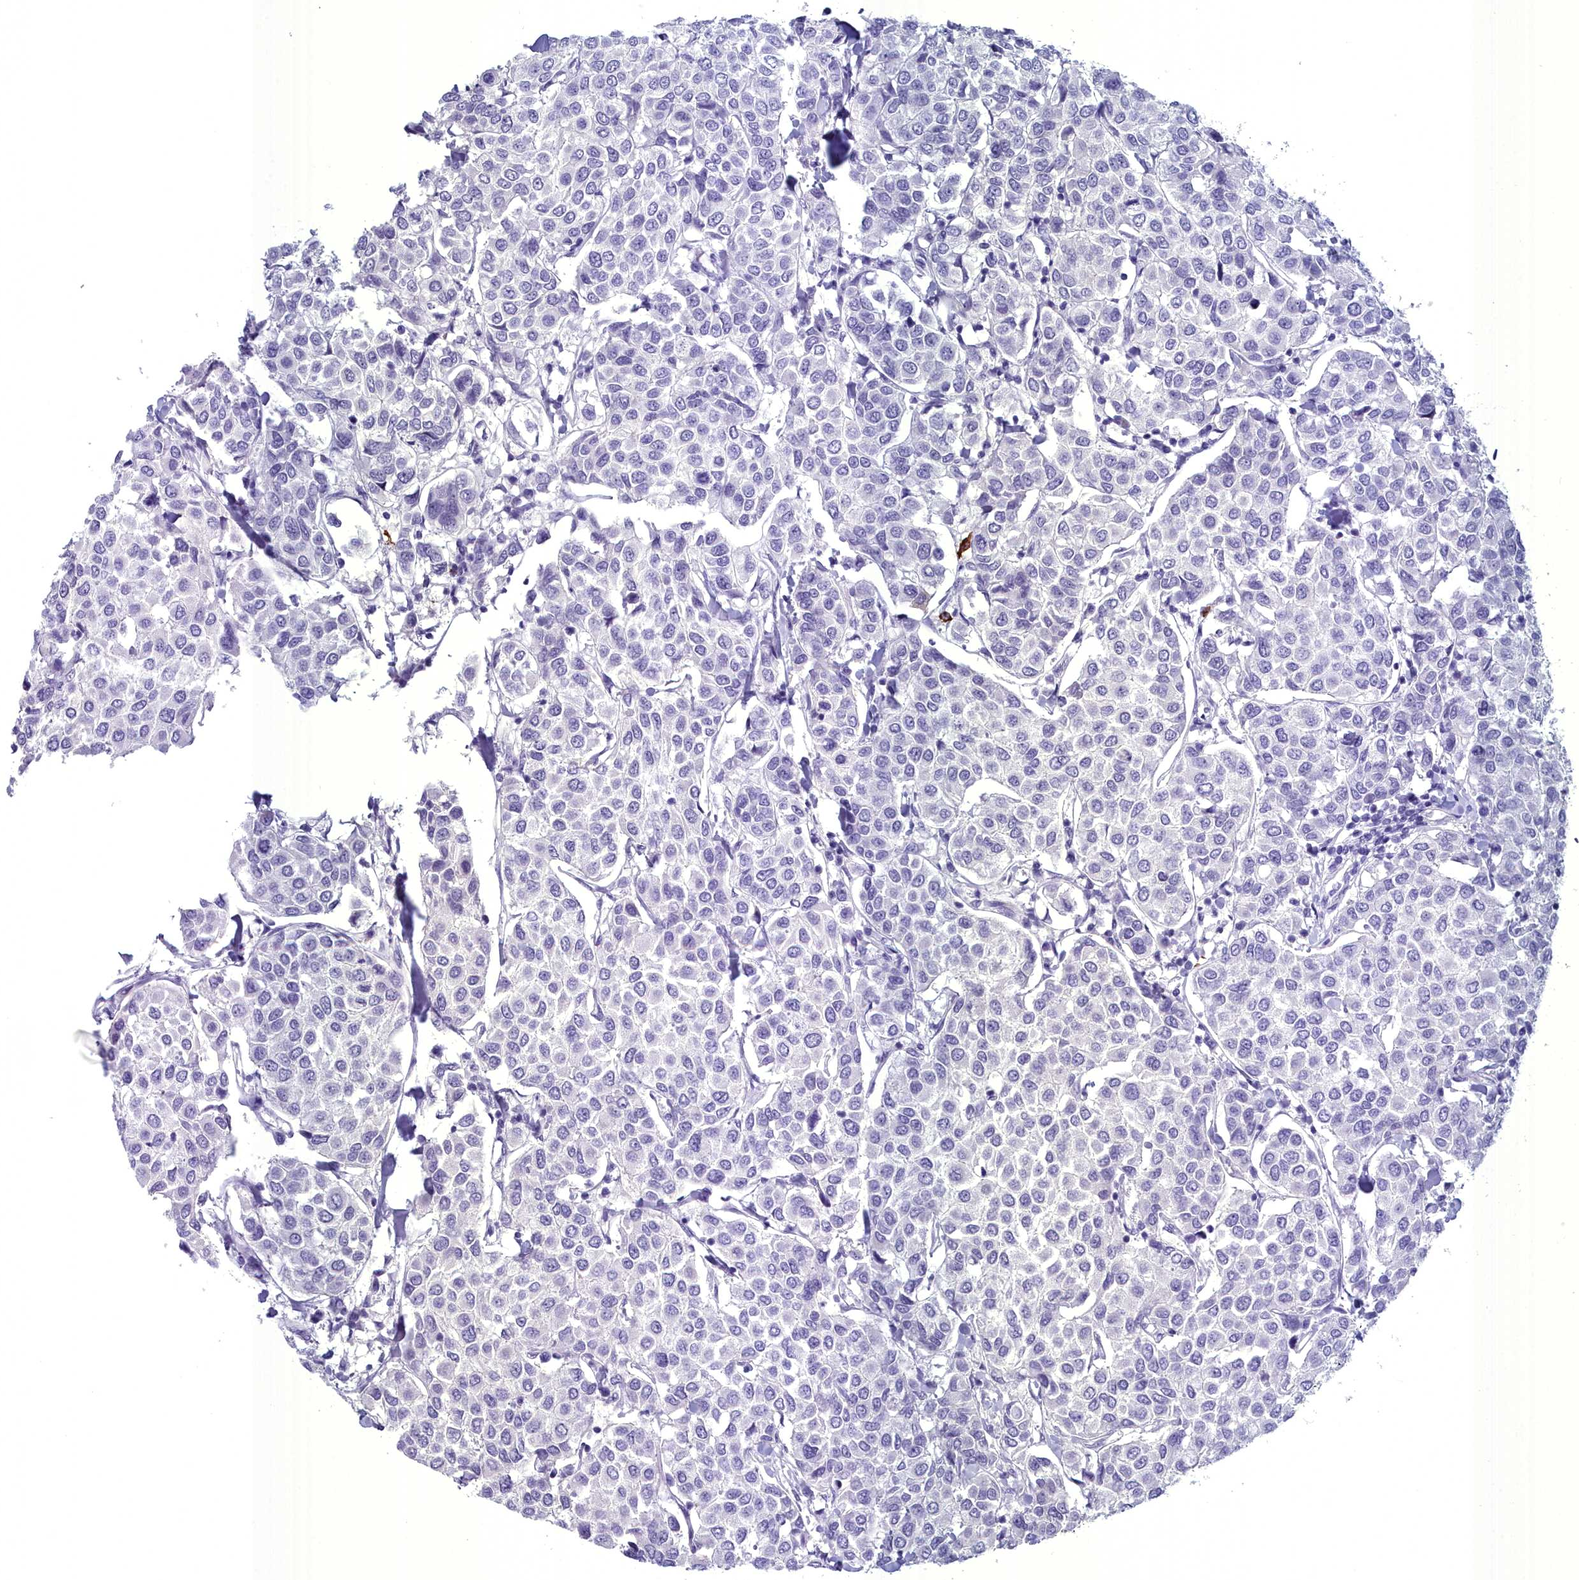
{"staining": {"intensity": "negative", "quantity": "none", "location": "none"}, "tissue": "breast cancer", "cell_type": "Tumor cells", "image_type": "cancer", "snomed": [{"axis": "morphology", "description": "Duct carcinoma"}, {"axis": "topography", "description": "Breast"}], "caption": "High magnification brightfield microscopy of breast cancer (intraductal carcinoma) stained with DAB (3,3'-diaminobenzidine) (brown) and counterstained with hematoxylin (blue): tumor cells show no significant expression.", "gene": "MAP6", "patient": {"sex": "female", "age": 55}}